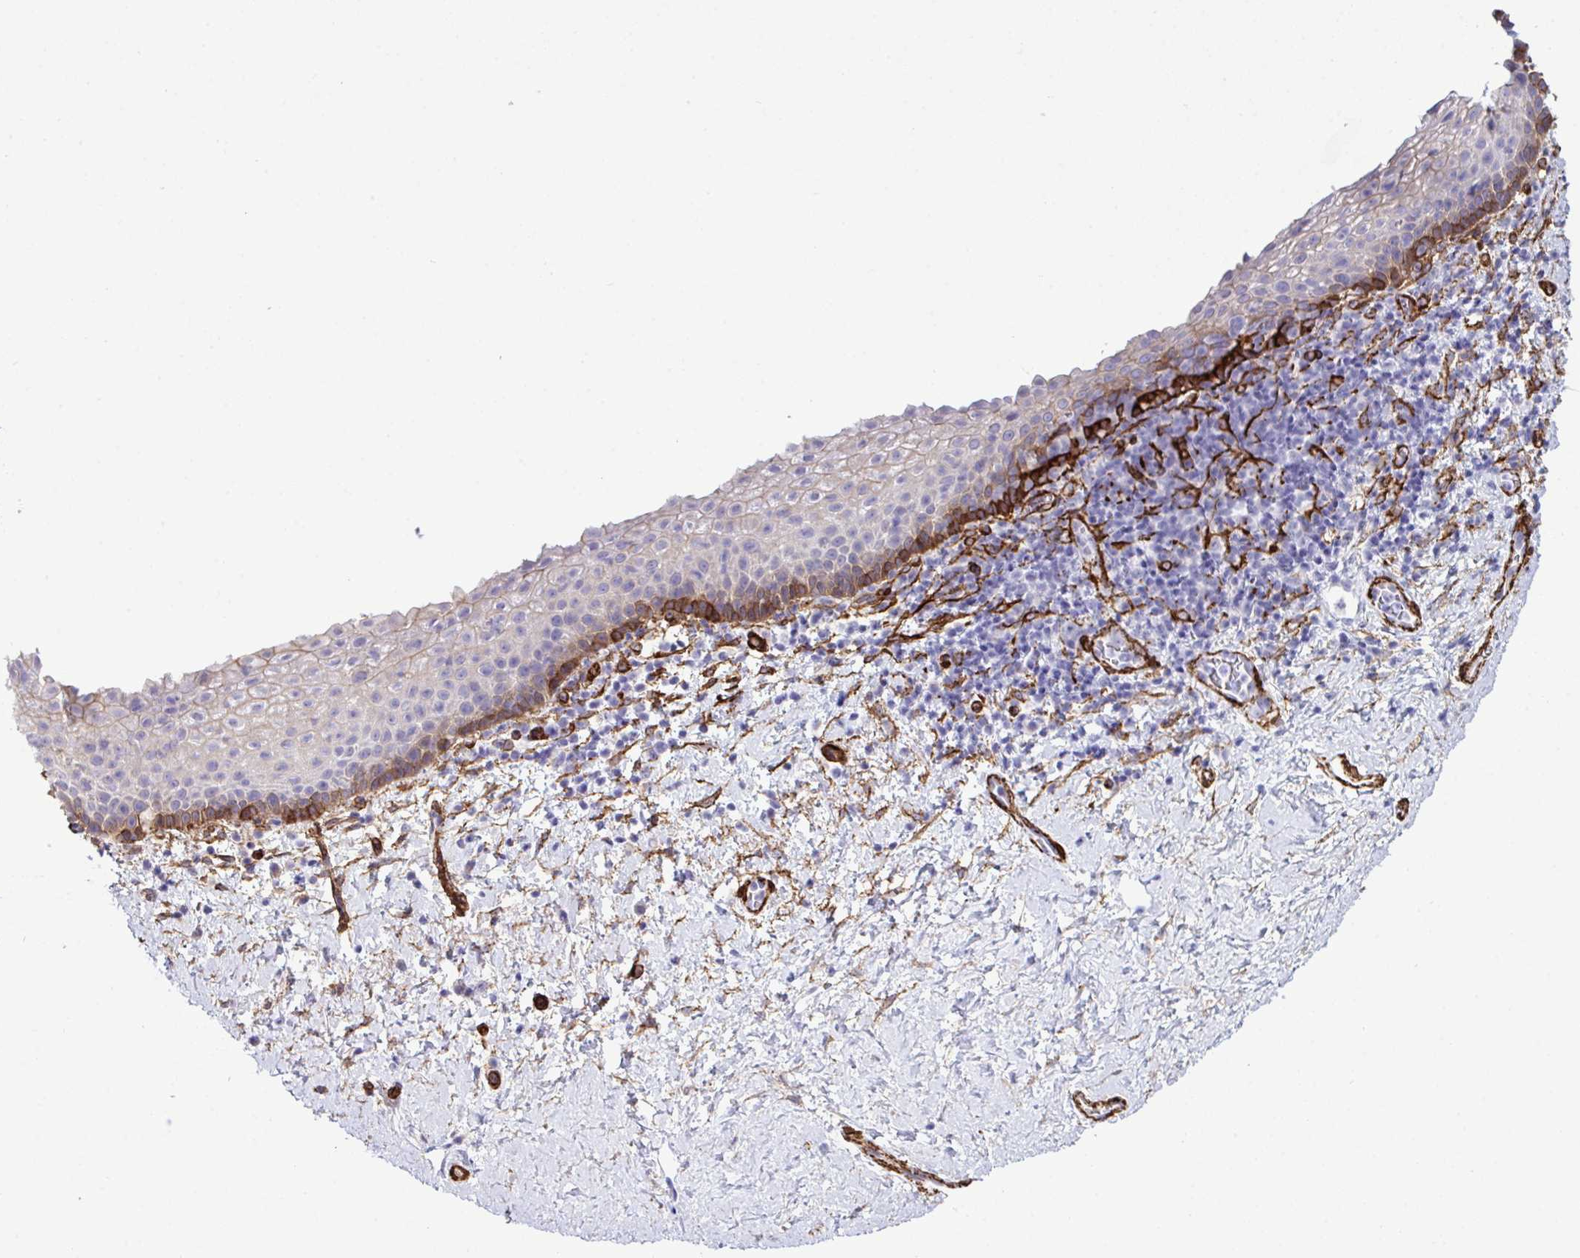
{"staining": {"intensity": "strong", "quantity": "<25%", "location": "cytoplasmic/membranous"}, "tissue": "vagina", "cell_type": "Squamous epithelial cells", "image_type": "normal", "snomed": [{"axis": "morphology", "description": "Normal tissue, NOS"}, {"axis": "topography", "description": "Vagina"}], "caption": "Immunohistochemical staining of unremarkable human vagina exhibits <25% levels of strong cytoplasmic/membranous protein staining in about <25% of squamous epithelial cells. (brown staining indicates protein expression, while blue staining denotes nuclei).", "gene": "SYNPO2L", "patient": {"sex": "female", "age": 61}}